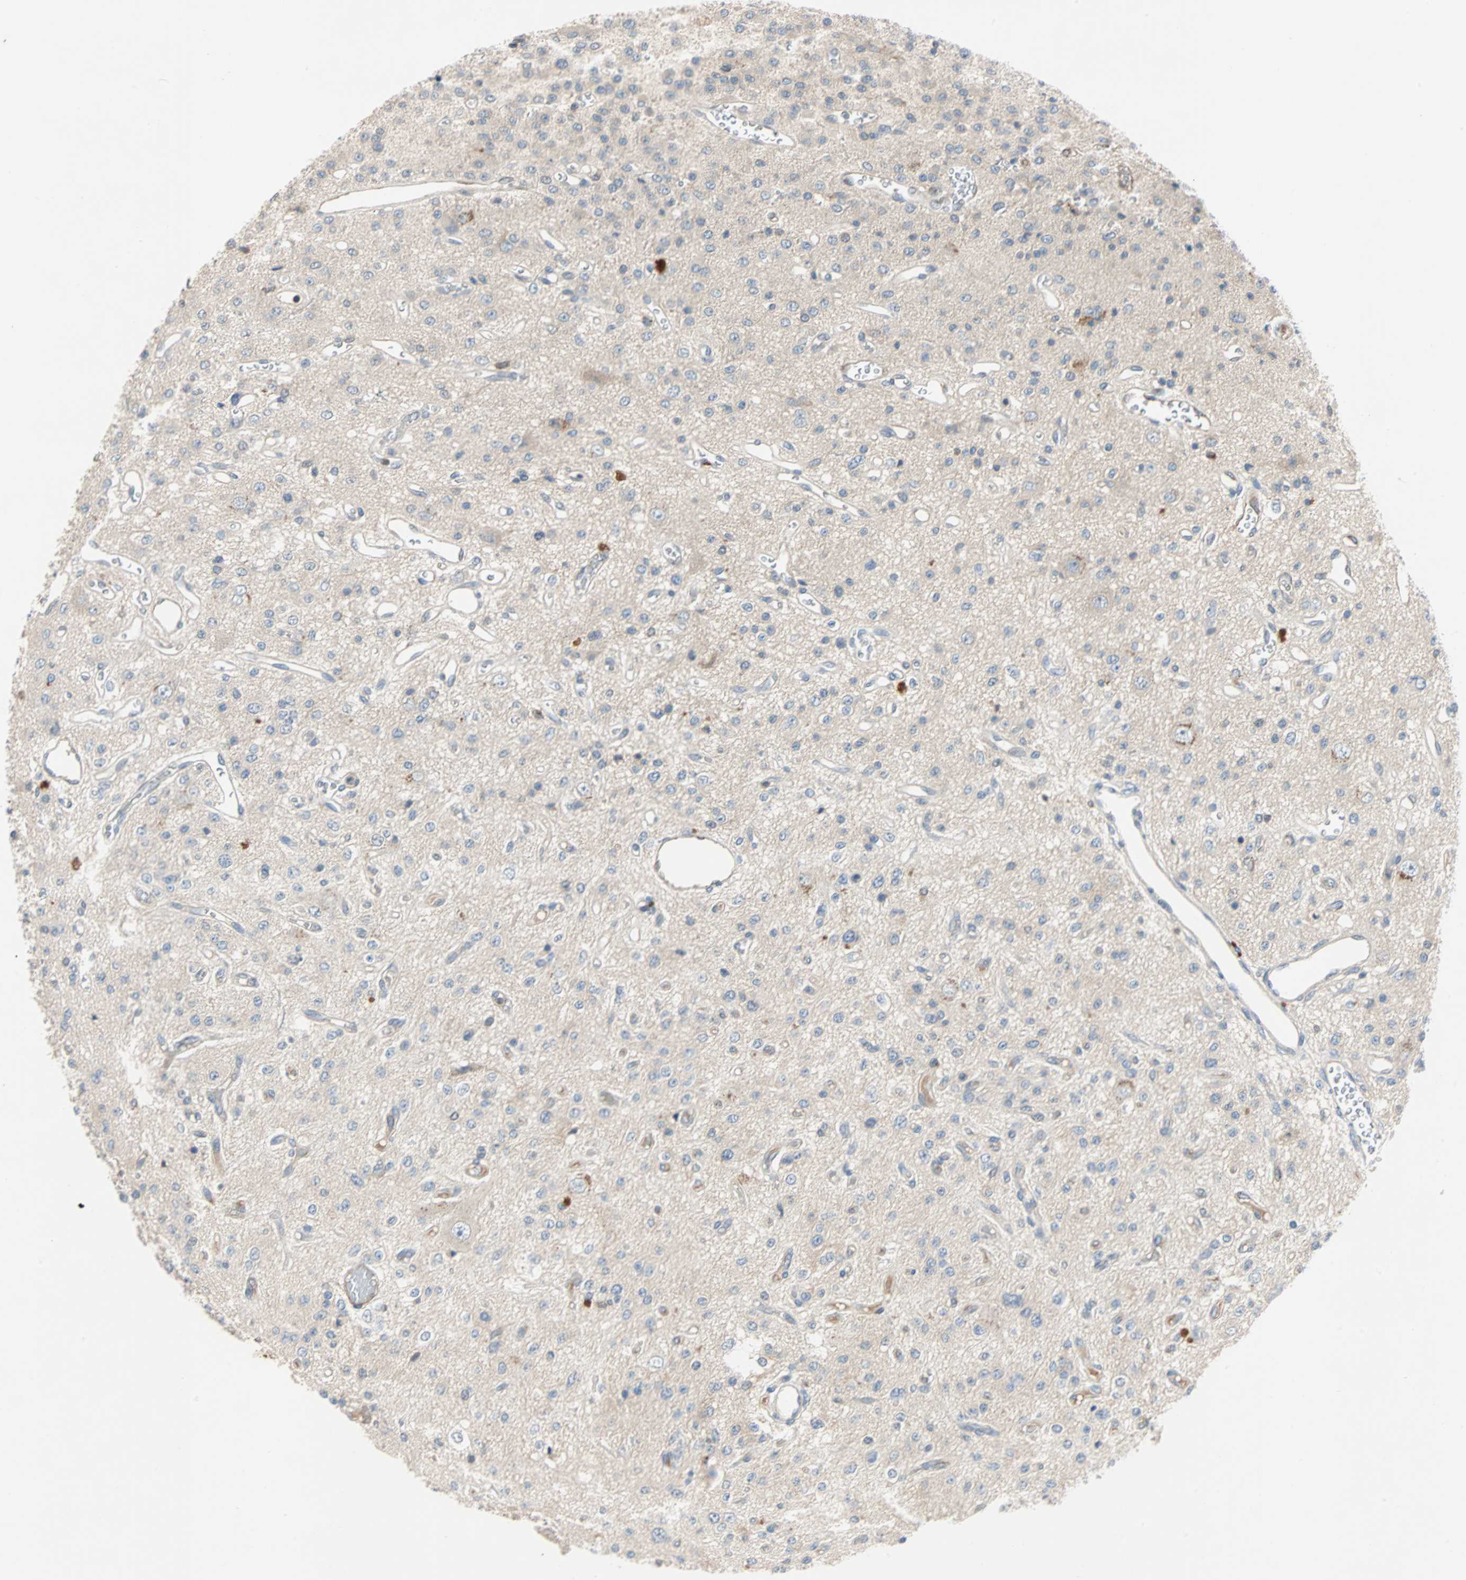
{"staining": {"intensity": "negative", "quantity": "none", "location": "none"}, "tissue": "glioma", "cell_type": "Tumor cells", "image_type": "cancer", "snomed": [{"axis": "morphology", "description": "Glioma, malignant, Low grade"}, {"axis": "topography", "description": "Brain"}], "caption": "Glioma was stained to show a protein in brown. There is no significant positivity in tumor cells.", "gene": "MAP4K1", "patient": {"sex": "male", "age": 38}}